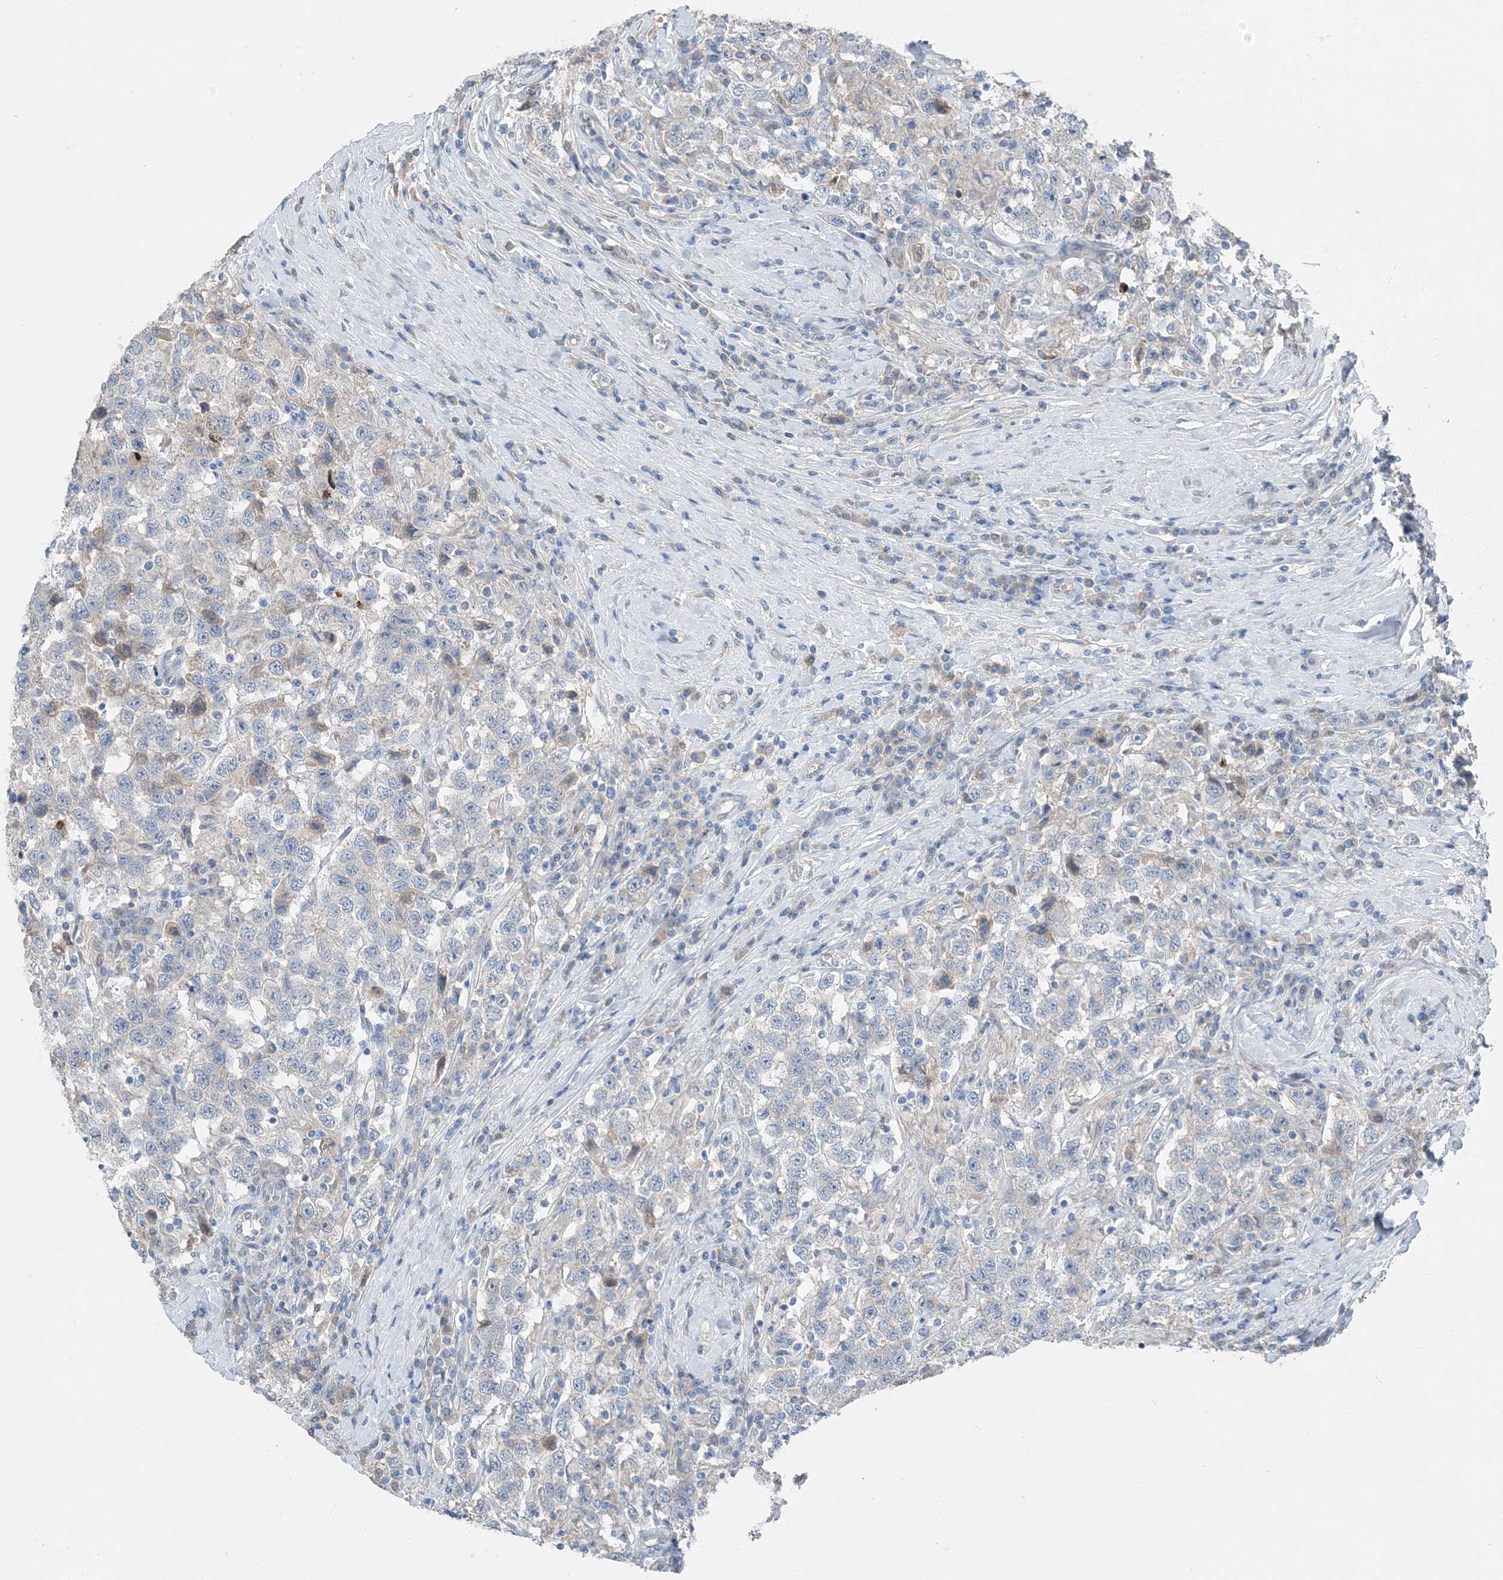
{"staining": {"intensity": "negative", "quantity": "none", "location": "none"}, "tissue": "testis cancer", "cell_type": "Tumor cells", "image_type": "cancer", "snomed": [{"axis": "morphology", "description": "Seminoma, NOS"}, {"axis": "topography", "description": "Testis"}], "caption": "Testis cancer (seminoma) stained for a protein using immunohistochemistry (IHC) demonstrates no expression tumor cells.", "gene": "NCOA7", "patient": {"sex": "male", "age": 41}}